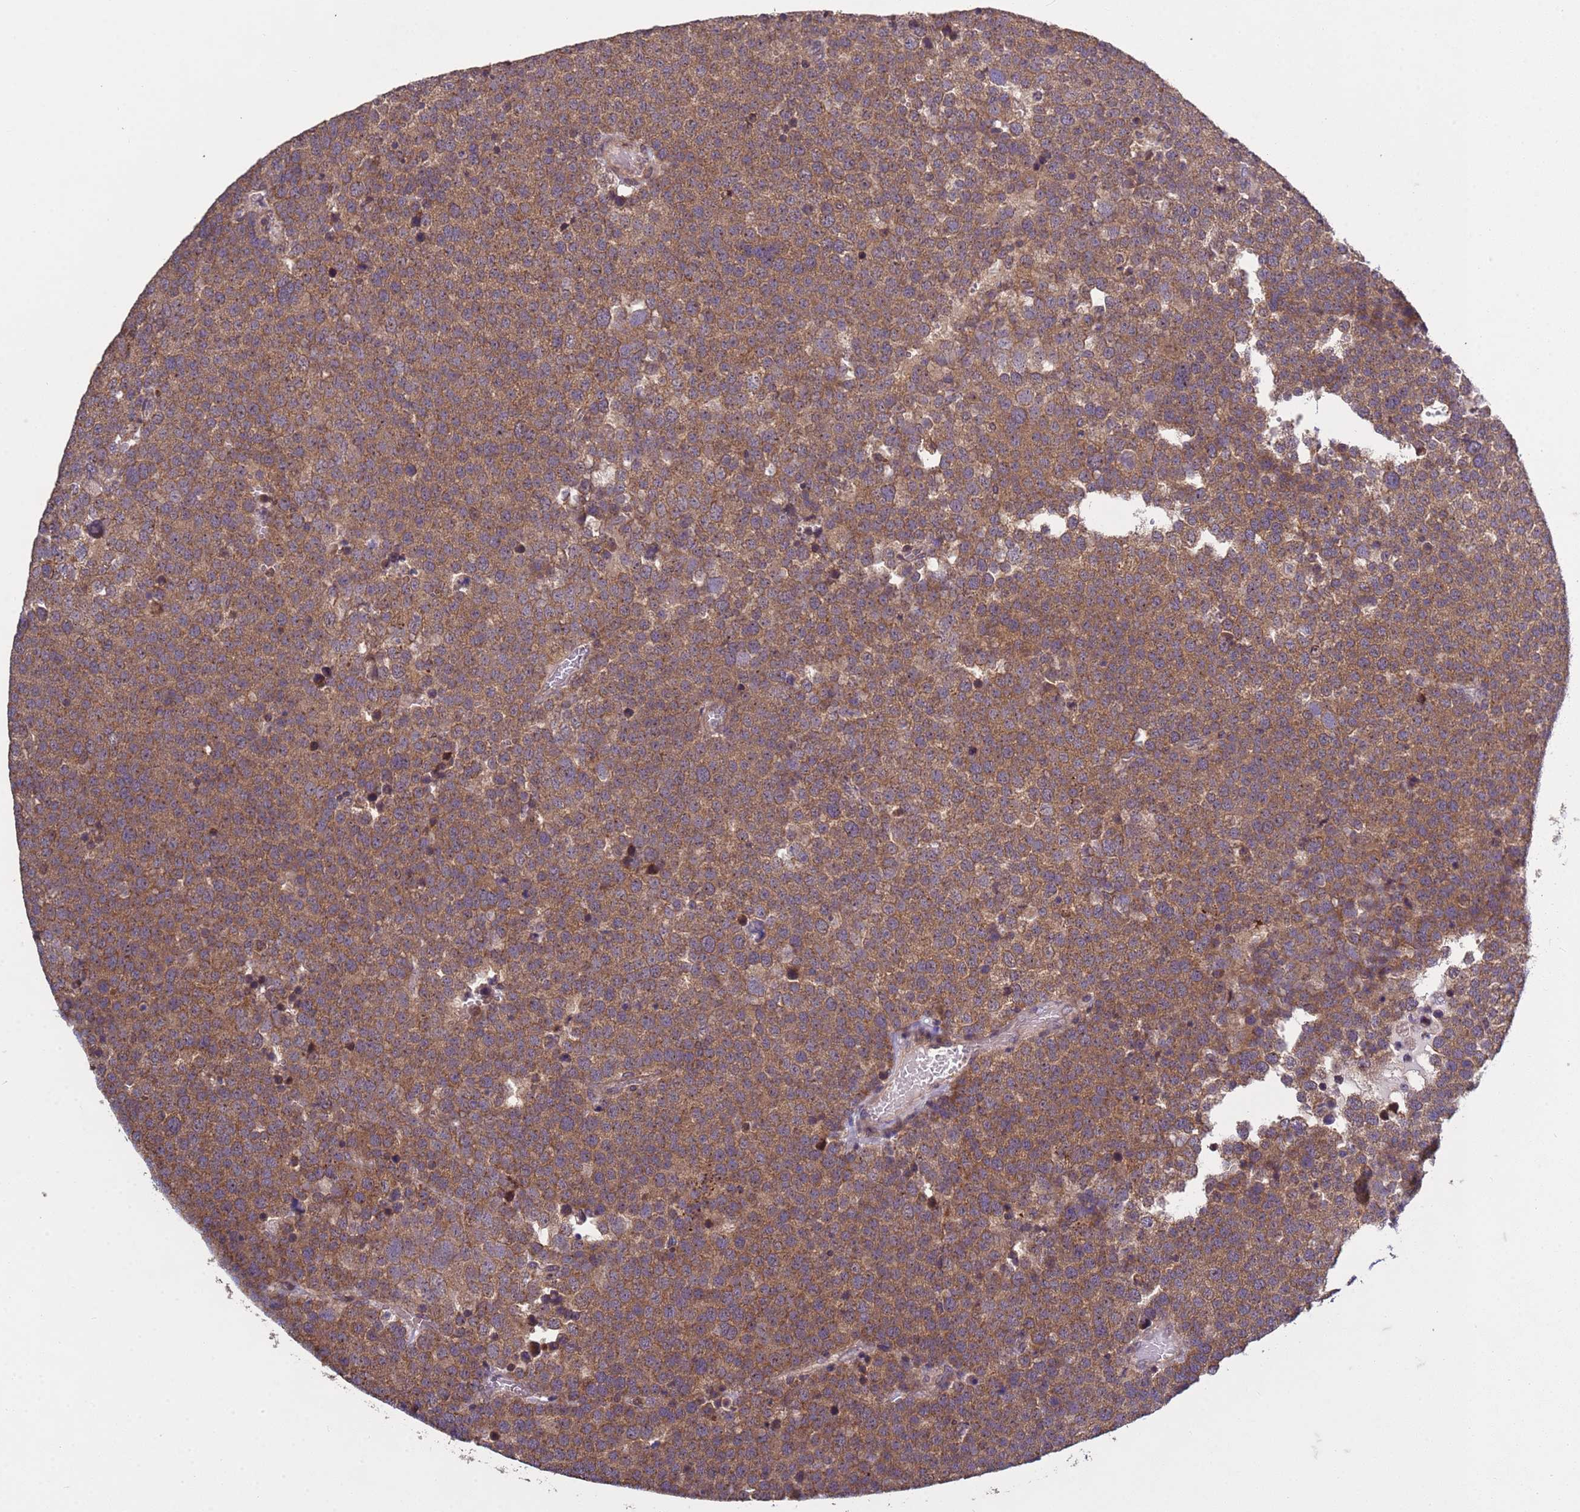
{"staining": {"intensity": "moderate", "quantity": ">75%", "location": "cytoplasmic/membranous"}, "tissue": "testis cancer", "cell_type": "Tumor cells", "image_type": "cancer", "snomed": [{"axis": "morphology", "description": "Seminoma, NOS"}, {"axis": "topography", "description": "Testis"}], "caption": "Immunohistochemistry (IHC) (DAB (3,3'-diaminobenzidine)) staining of human testis seminoma demonstrates moderate cytoplasmic/membranous protein positivity in approximately >75% of tumor cells. (IHC, brightfield microscopy, high magnification).", "gene": "P2RX7", "patient": {"sex": "male", "age": 71}}